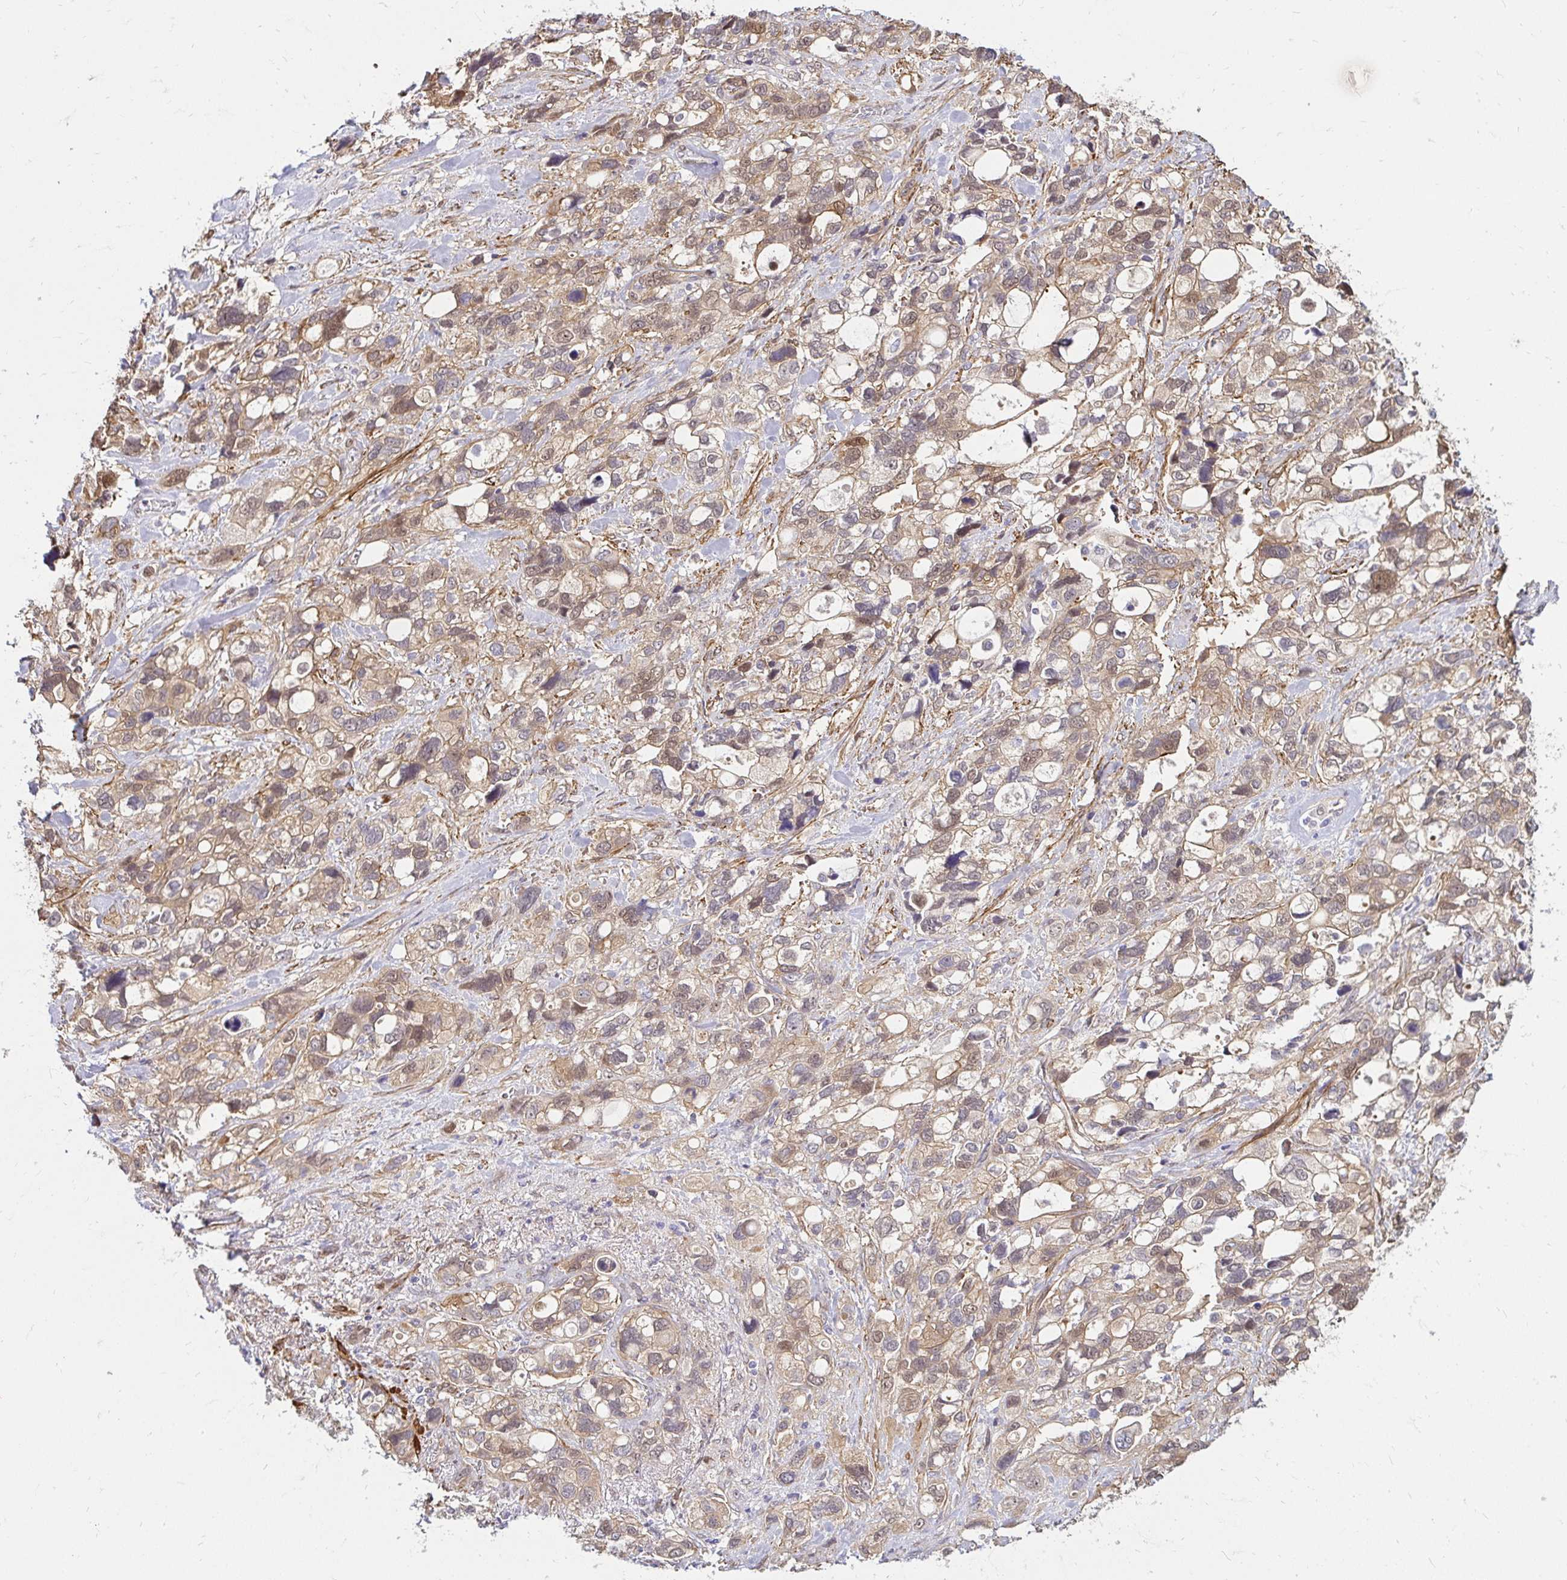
{"staining": {"intensity": "weak", "quantity": "25%-75%", "location": "cytoplasmic/membranous"}, "tissue": "stomach cancer", "cell_type": "Tumor cells", "image_type": "cancer", "snomed": [{"axis": "morphology", "description": "Adenocarcinoma, NOS"}, {"axis": "topography", "description": "Stomach, upper"}], "caption": "The image exhibits staining of adenocarcinoma (stomach), revealing weak cytoplasmic/membranous protein positivity (brown color) within tumor cells.", "gene": "YAP1", "patient": {"sex": "female", "age": 81}}